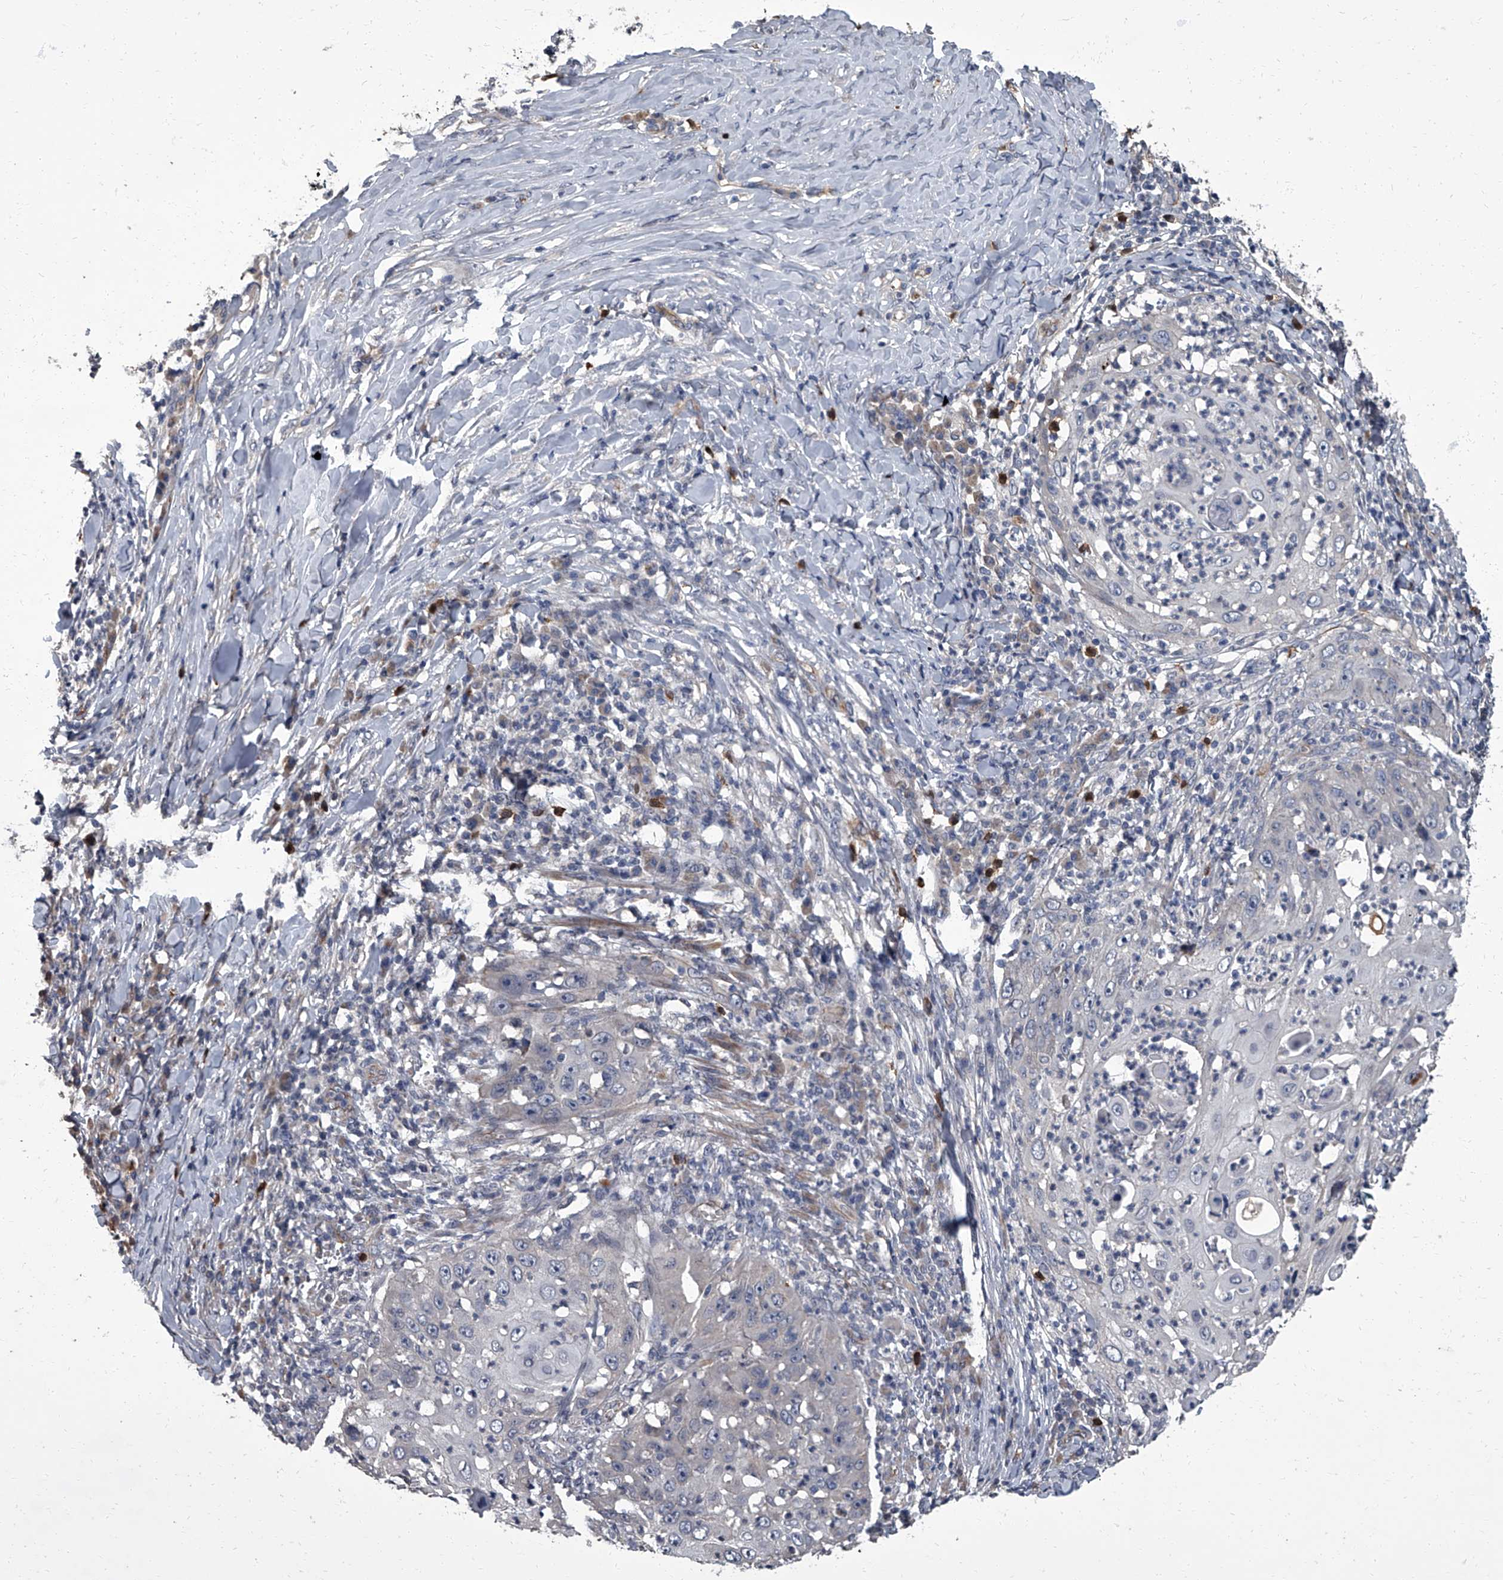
{"staining": {"intensity": "negative", "quantity": "none", "location": "none"}, "tissue": "skin cancer", "cell_type": "Tumor cells", "image_type": "cancer", "snomed": [{"axis": "morphology", "description": "Squamous cell carcinoma, NOS"}, {"axis": "topography", "description": "Skin"}], "caption": "High magnification brightfield microscopy of skin cancer stained with DAB (3,3'-diaminobenzidine) (brown) and counterstained with hematoxylin (blue): tumor cells show no significant positivity.", "gene": "SIRT4", "patient": {"sex": "female", "age": 44}}